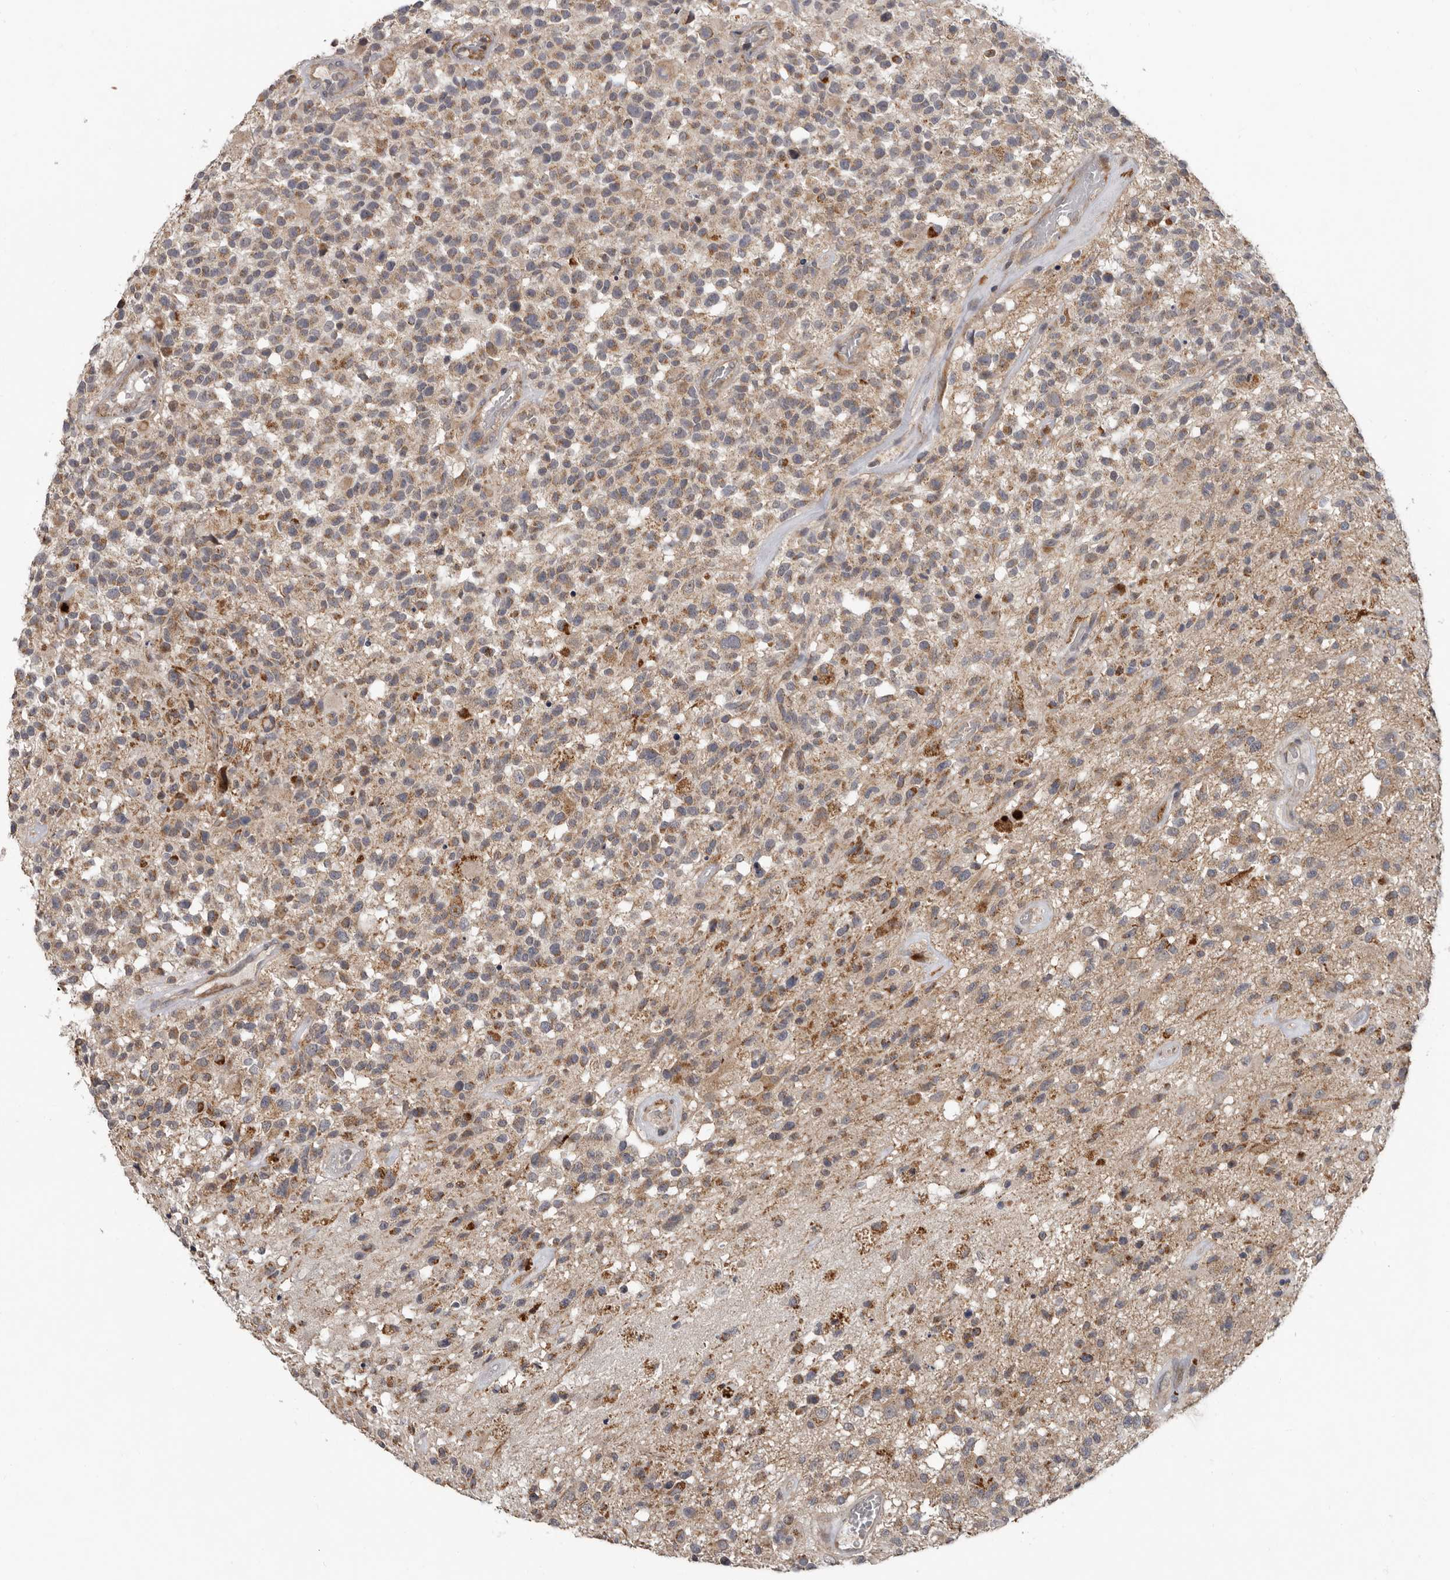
{"staining": {"intensity": "moderate", "quantity": "25%-75%", "location": "cytoplasmic/membranous"}, "tissue": "glioma", "cell_type": "Tumor cells", "image_type": "cancer", "snomed": [{"axis": "morphology", "description": "Glioma, malignant, High grade"}, {"axis": "morphology", "description": "Glioblastoma, NOS"}, {"axis": "topography", "description": "Brain"}], "caption": "Moderate cytoplasmic/membranous staining for a protein is present in approximately 25%-75% of tumor cells of glioma using IHC.", "gene": "FGFR4", "patient": {"sex": "male", "age": 60}}